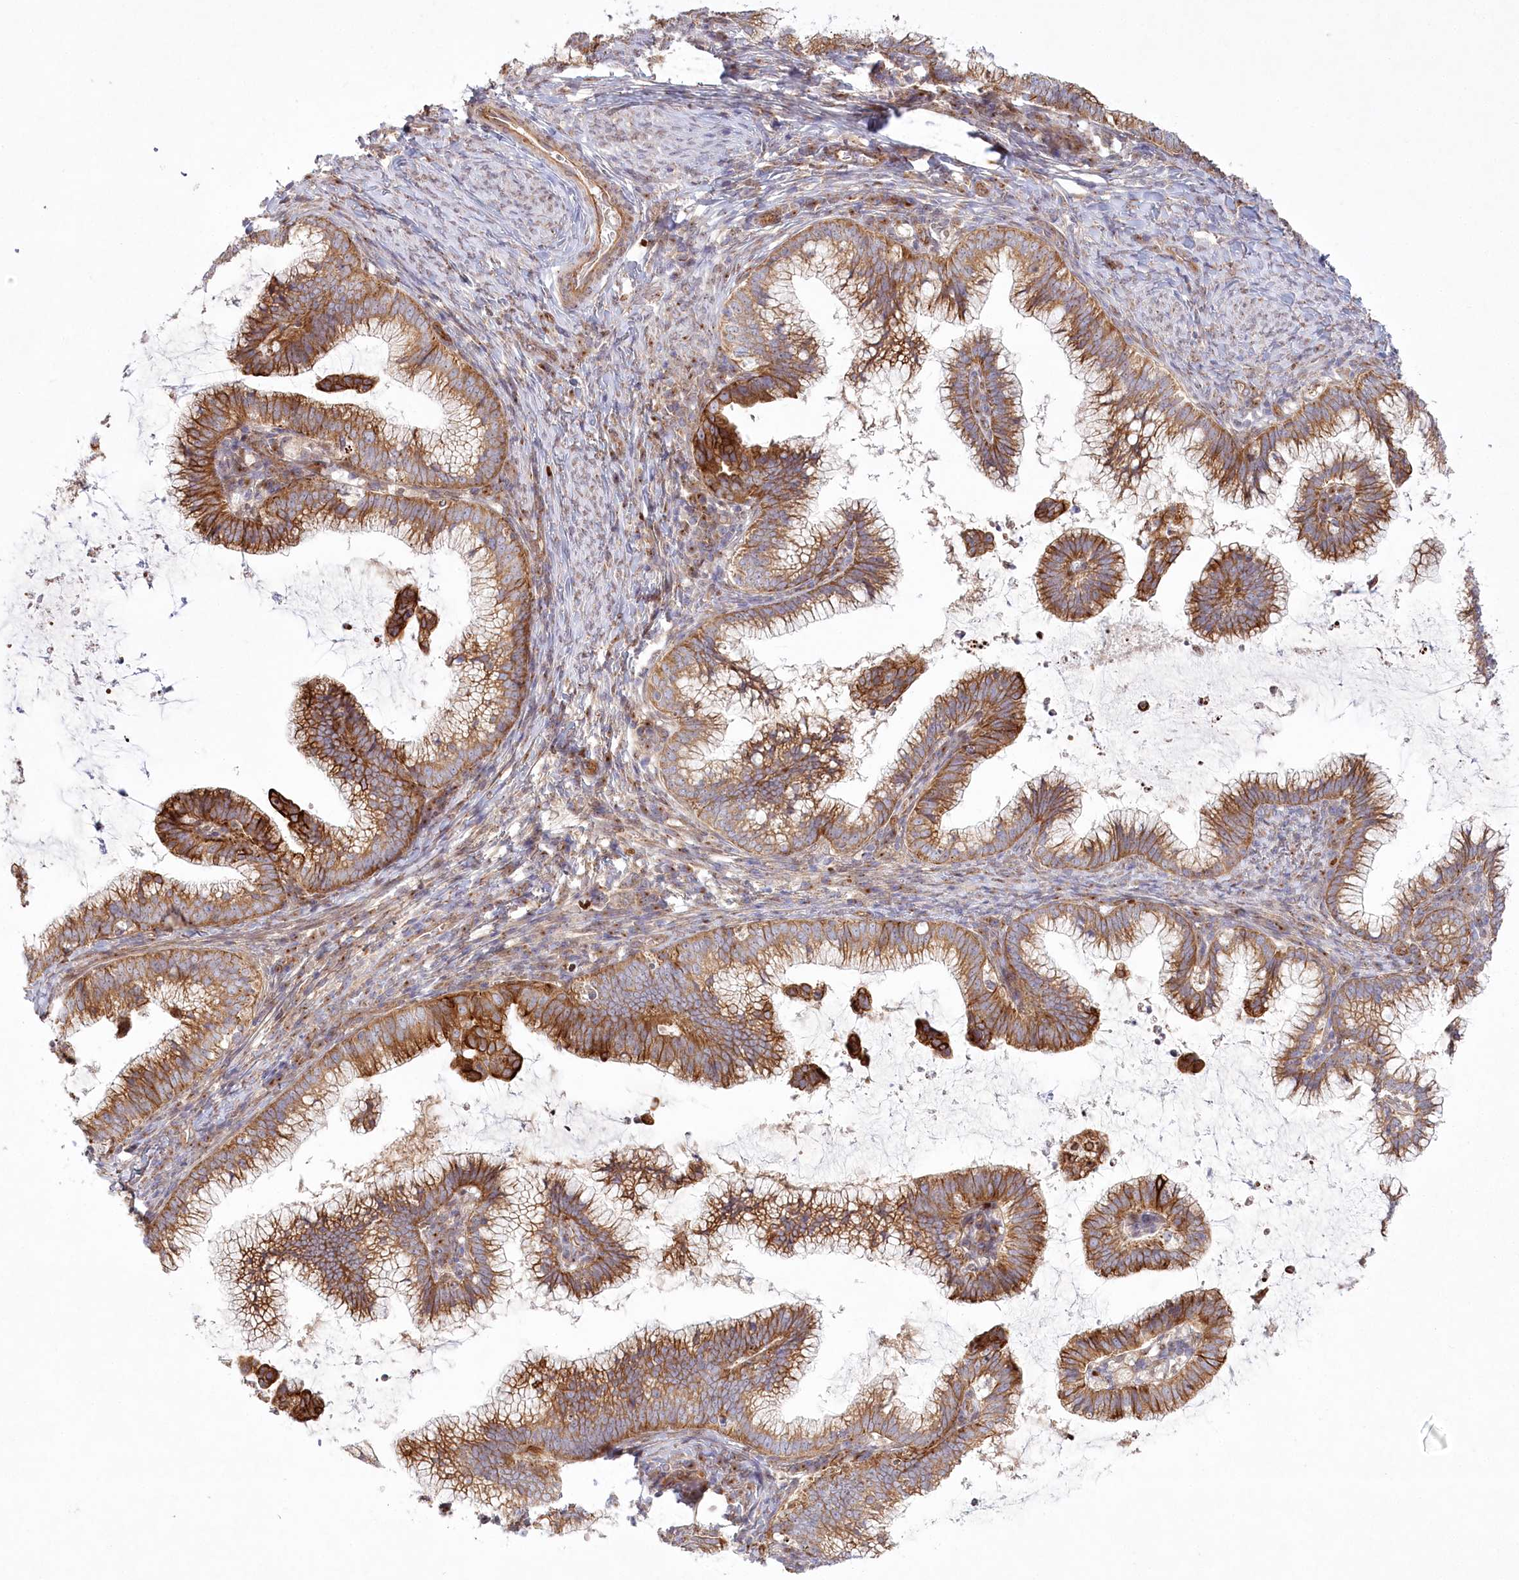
{"staining": {"intensity": "moderate", "quantity": ">75%", "location": "cytoplasmic/membranous"}, "tissue": "cervical cancer", "cell_type": "Tumor cells", "image_type": "cancer", "snomed": [{"axis": "morphology", "description": "Adenocarcinoma, NOS"}, {"axis": "topography", "description": "Cervix"}], "caption": "Tumor cells reveal moderate cytoplasmic/membranous expression in about >75% of cells in cervical cancer (adenocarcinoma).", "gene": "COMMD3", "patient": {"sex": "female", "age": 36}}